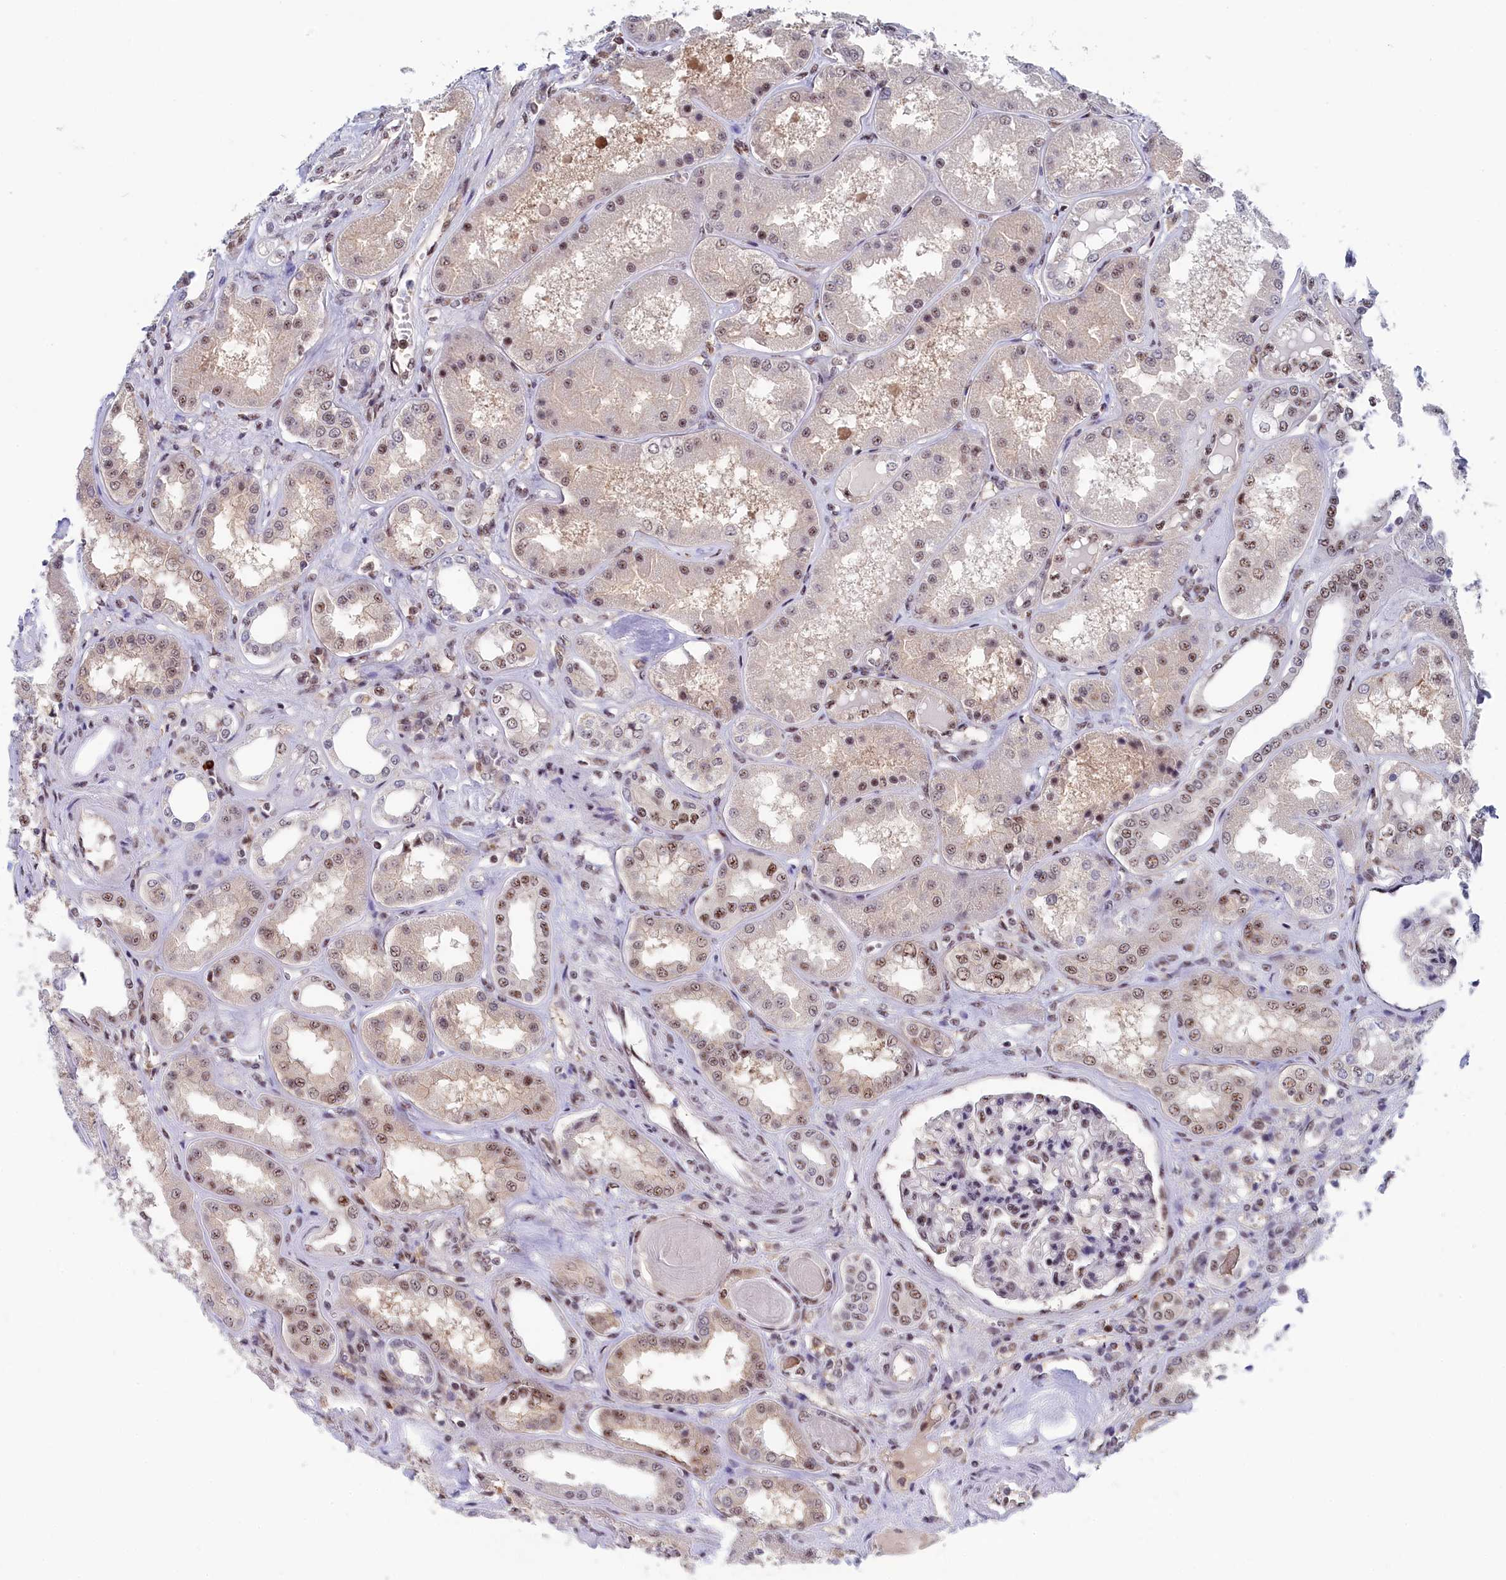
{"staining": {"intensity": "moderate", "quantity": ">75%", "location": "nuclear"}, "tissue": "kidney", "cell_type": "Cells in glomeruli", "image_type": "normal", "snomed": [{"axis": "morphology", "description": "Normal tissue, NOS"}, {"axis": "topography", "description": "Kidney"}], "caption": "Human kidney stained for a protein (brown) exhibits moderate nuclear positive expression in about >75% of cells in glomeruli.", "gene": "TAB1", "patient": {"sex": "female", "age": 56}}